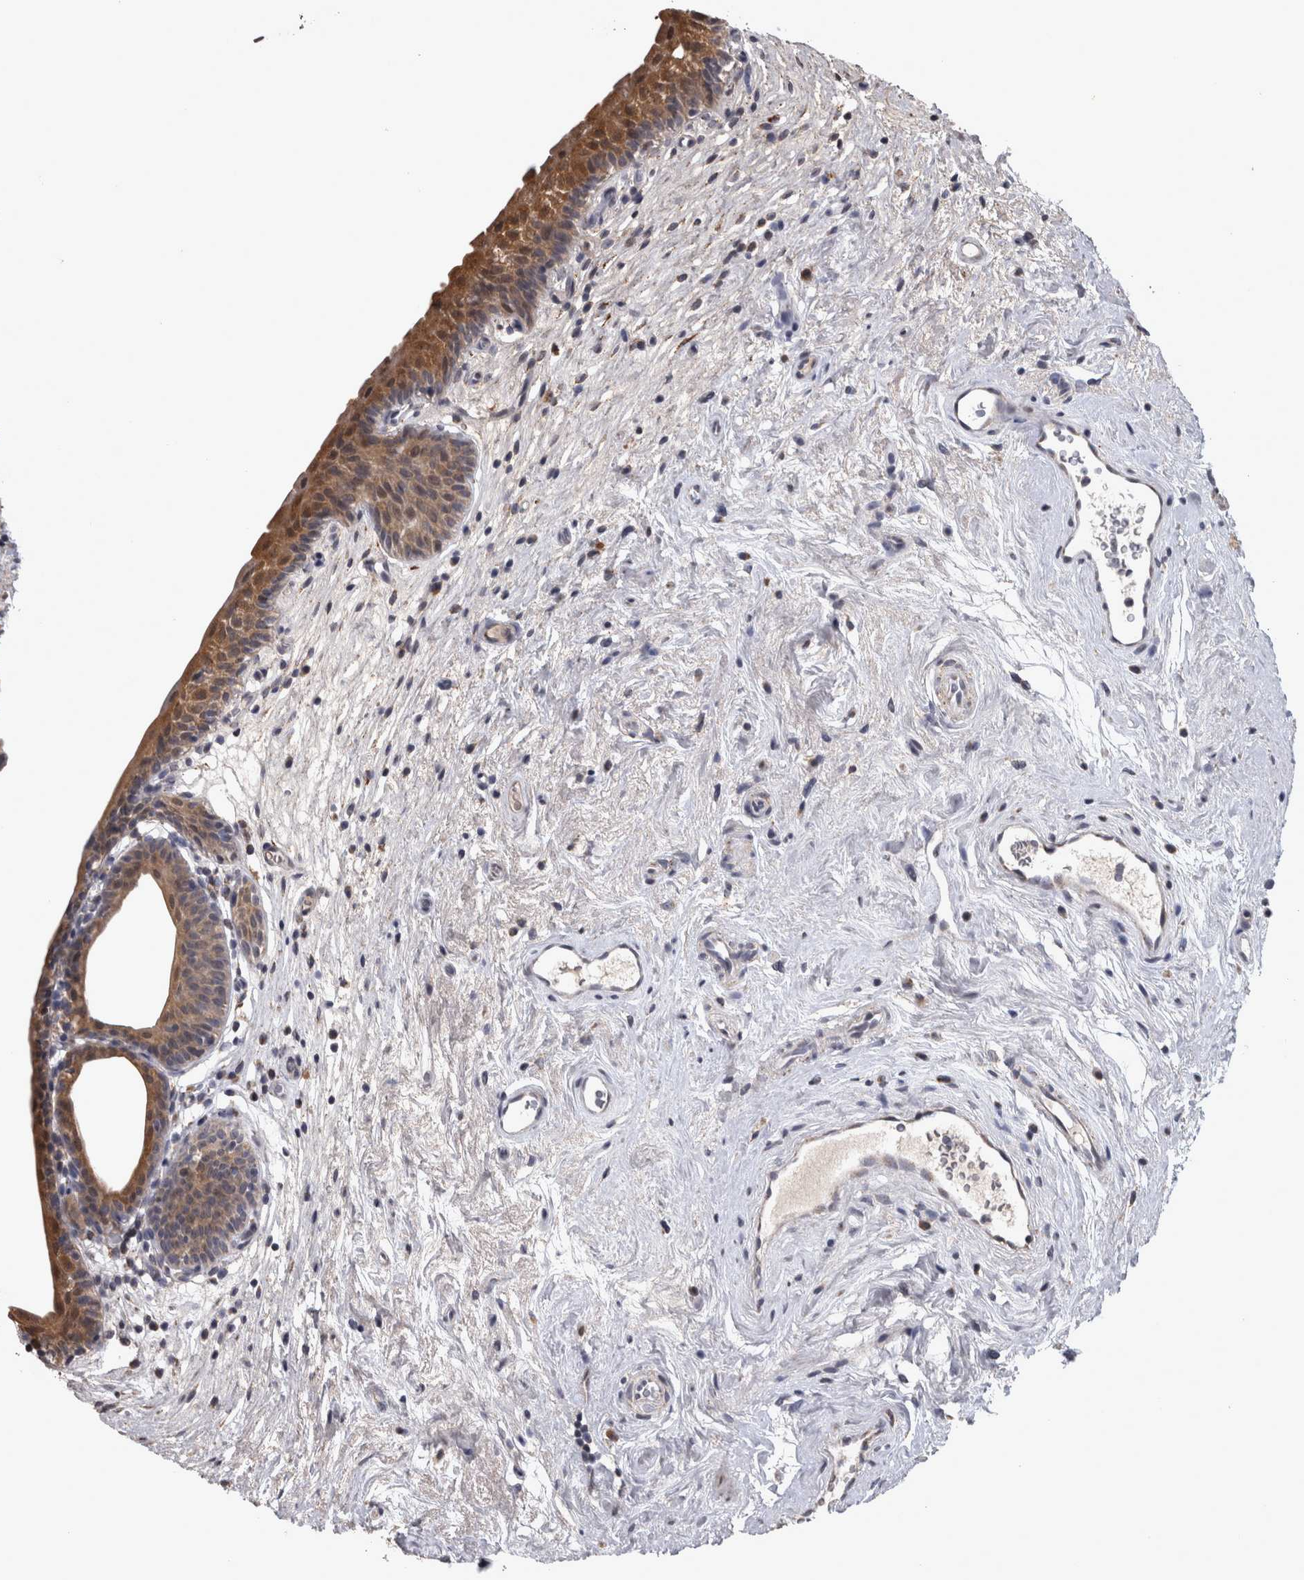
{"staining": {"intensity": "moderate", "quantity": "25%-75%", "location": "cytoplasmic/membranous"}, "tissue": "urinary bladder", "cell_type": "Urothelial cells", "image_type": "normal", "snomed": [{"axis": "morphology", "description": "Normal tissue, NOS"}, {"axis": "topography", "description": "Urinary bladder"}], "caption": "A brown stain labels moderate cytoplasmic/membranous expression of a protein in urothelial cells of normal urinary bladder.", "gene": "DBT", "patient": {"sex": "male", "age": 83}}